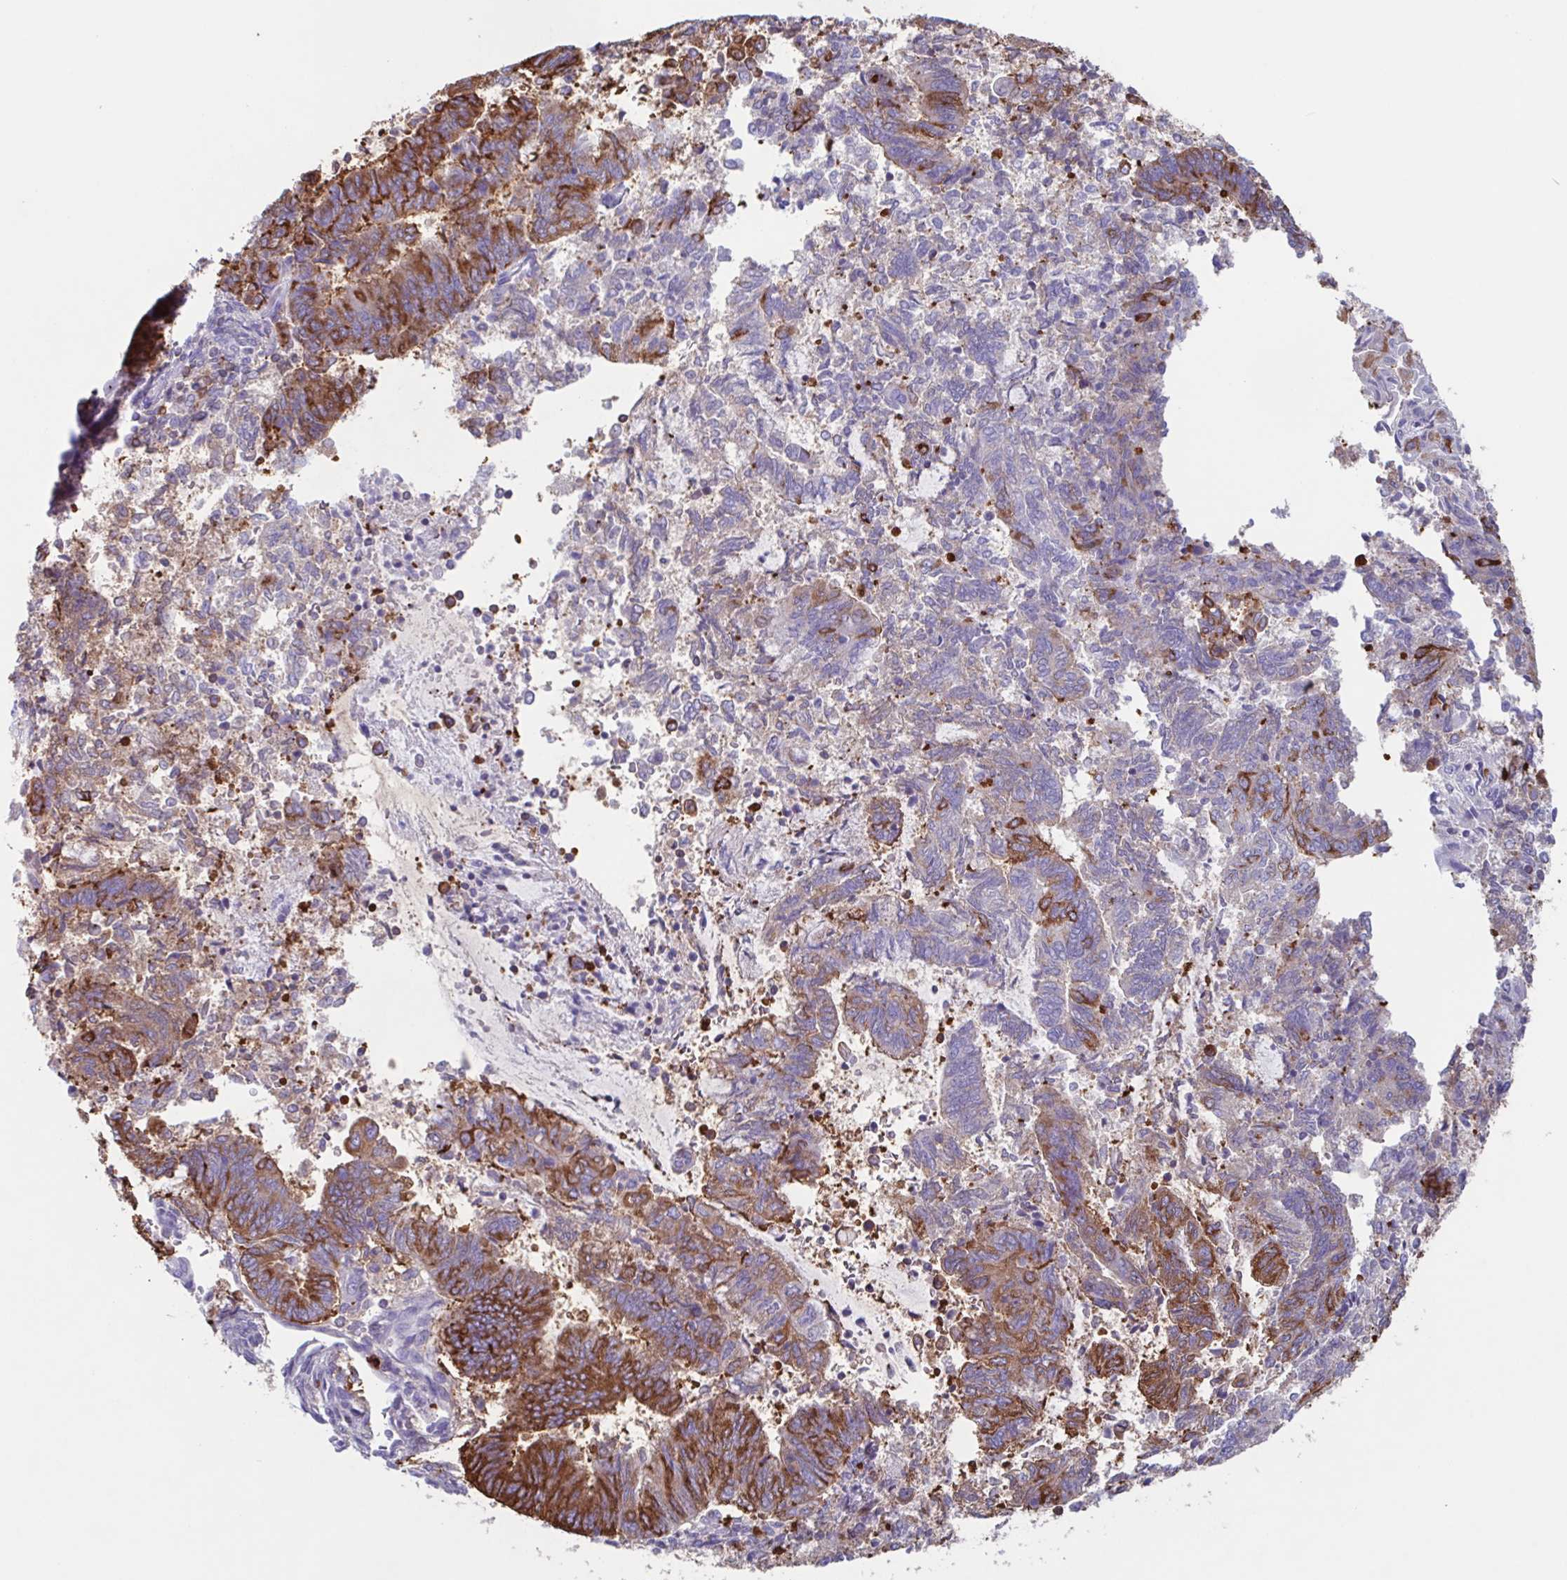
{"staining": {"intensity": "moderate", "quantity": "25%-75%", "location": "cytoplasmic/membranous"}, "tissue": "endometrial cancer", "cell_type": "Tumor cells", "image_type": "cancer", "snomed": [{"axis": "morphology", "description": "Adenocarcinoma, NOS"}, {"axis": "topography", "description": "Endometrium"}], "caption": "Adenocarcinoma (endometrial) stained for a protein reveals moderate cytoplasmic/membranous positivity in tumor cells. Immunohistochemistry (ihc) stains the protein of interest in brown and the nuclei are stained blue.", "gene": "TPD52", "patient": {"sex": "female", "age": 65}}